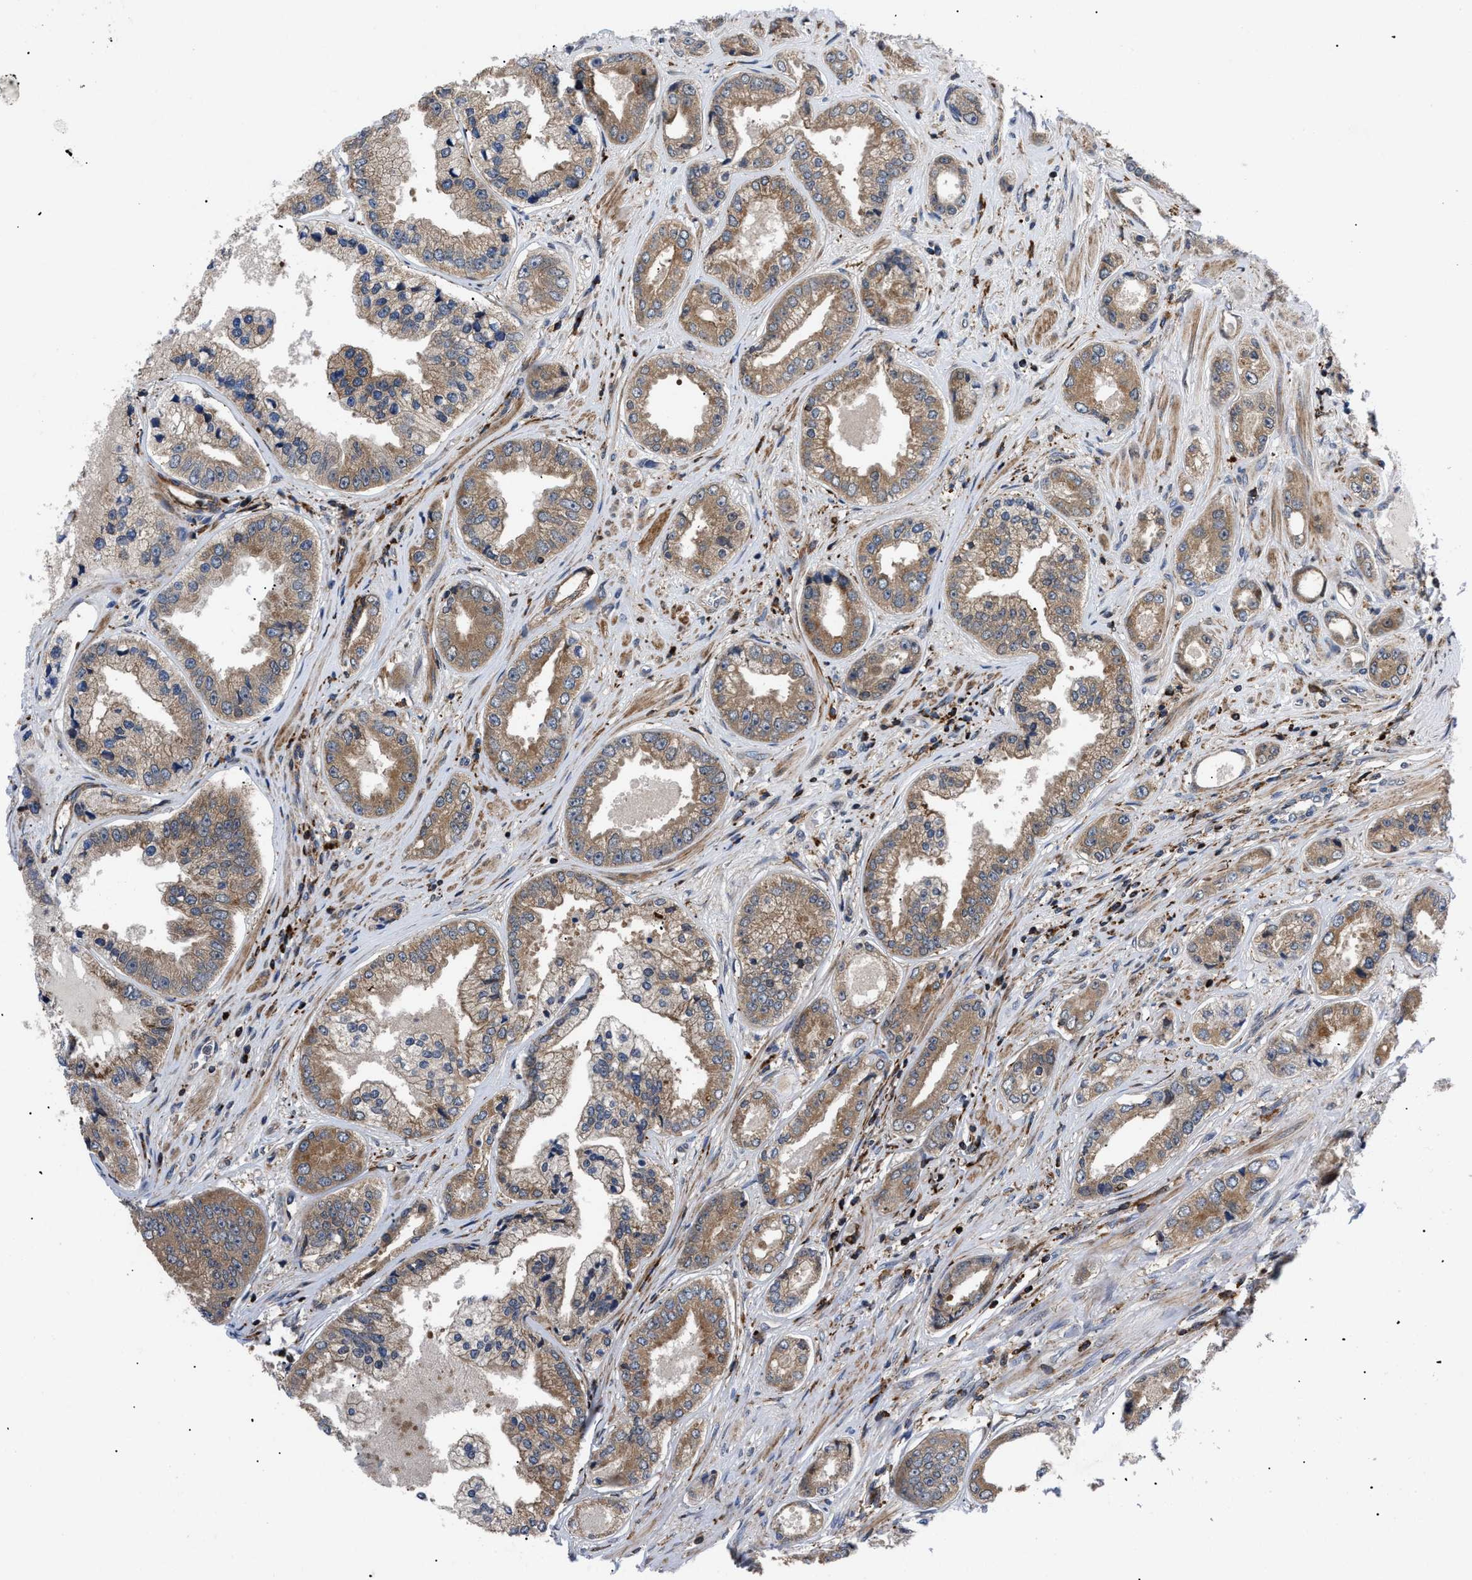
{"staining": {"intensity": "moderate", "quantity": "25%-75%", "location": "cytoplasmic/membranous"}, "tissue": "prostate cancer", "cell_type": "Tumor cells", "image_type": "cancer", "snomed": [{"axis": "morphology", "description": "Adenocarcinoma, High grade"}, {"axis": "topography", "description": "Prostate"}], "caption": "Immunohistochemistry (IHC) micrograph of human prostate cancer stained for a protein (brown), which displays medium levels of moderate cytoplasmic/membranous positivity in approximately 25%-75% of tumor cells.", "gene": "SPAST", "patient": {"sex": "male", "age": 61}}